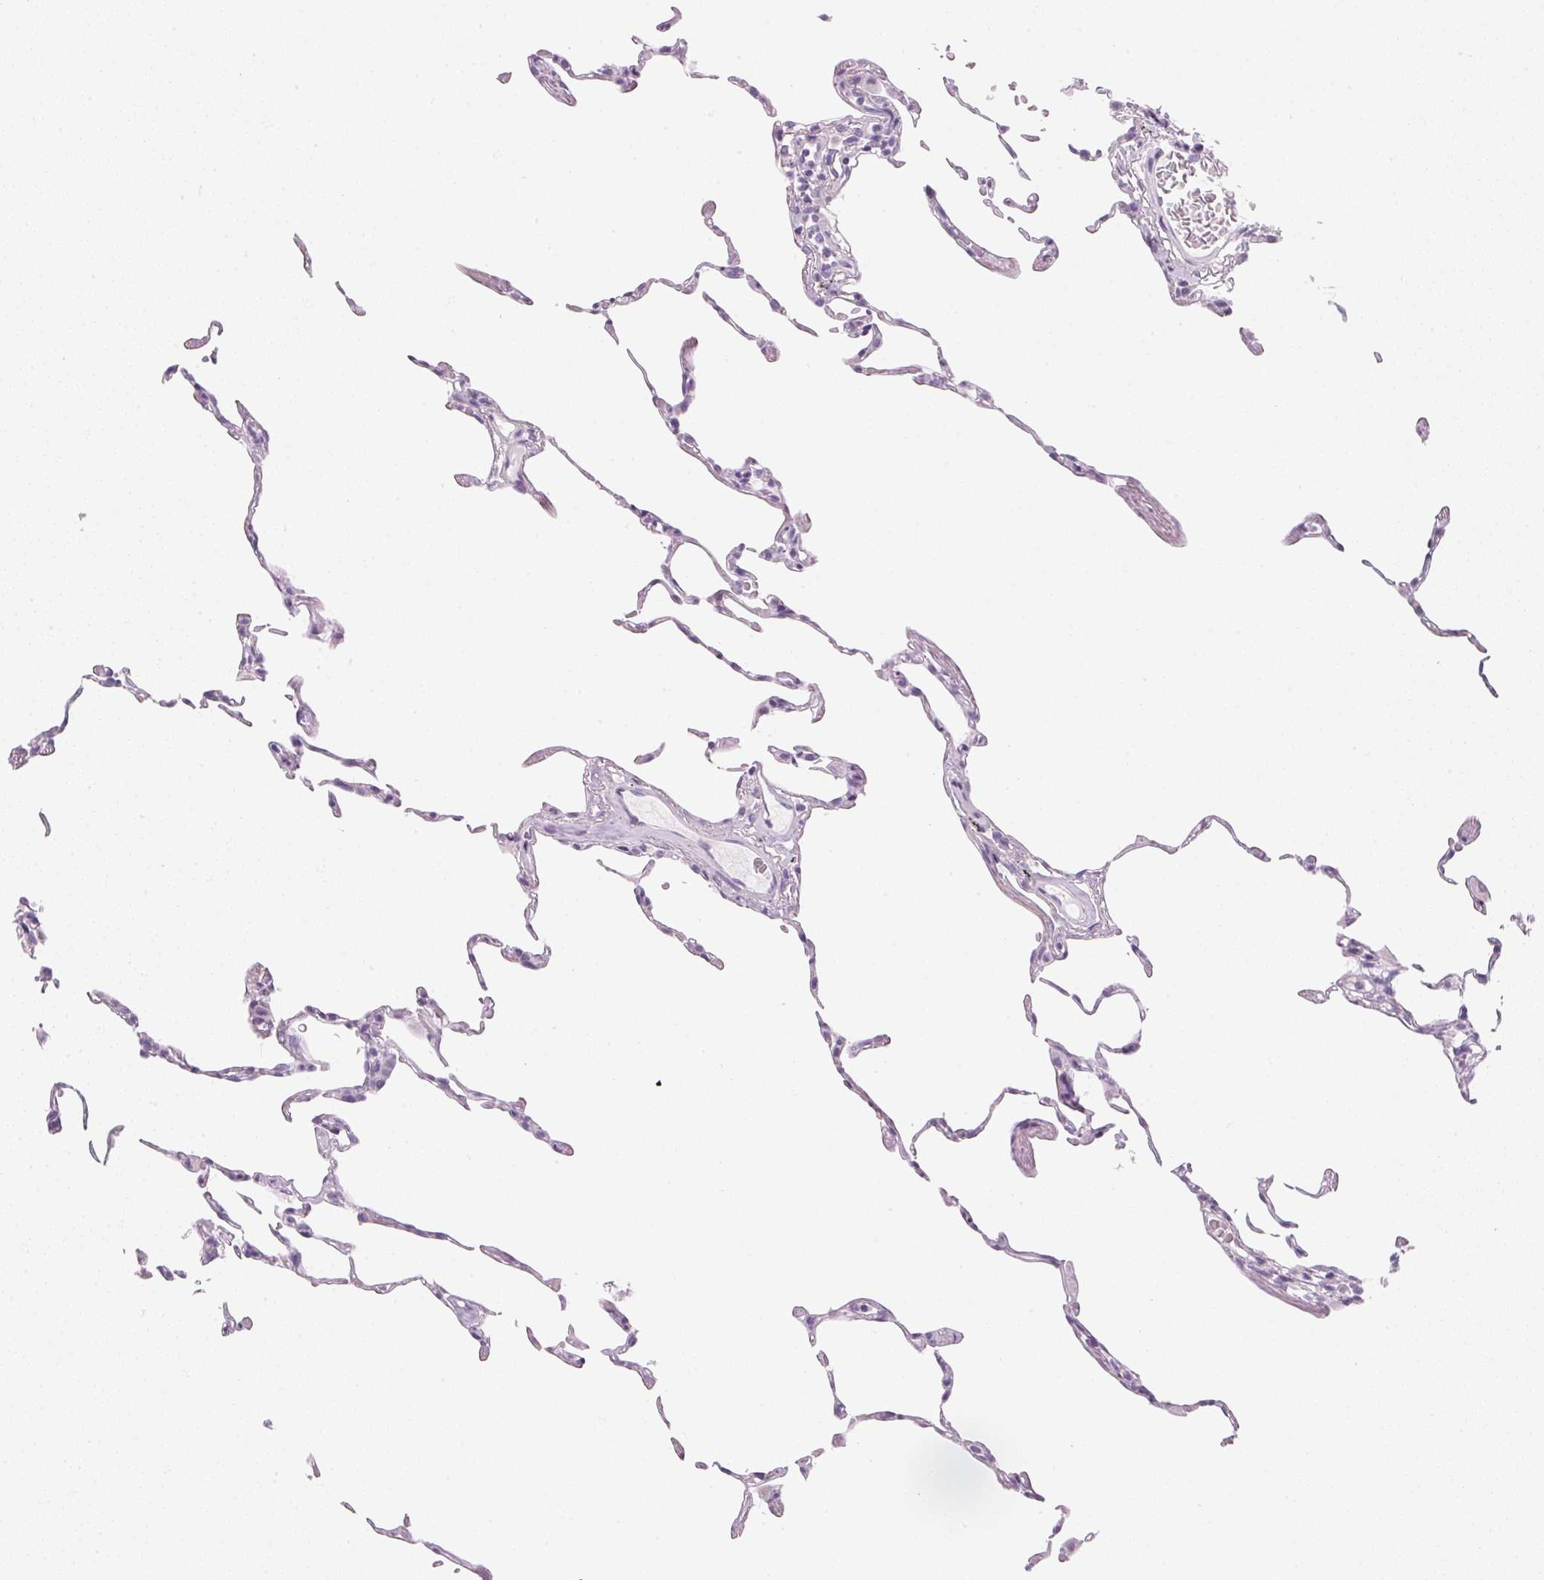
{"staining": {"intensity": "negative", "quantity": "none", "location": "none"}, "tissue": "lung", "cell_type": "Alveolar cells", "image_type": "normal", "snomed": [{"axis": "morphology", "description": "Normal tissue, NOS"}, {"axis": "topography", "description": "Lung"}], "caption": "Immunohistochemistry of normal lung demonstrates no positivity in alveolar cells.", "gene": "IGFBP1", "patient": {"sex": "female", "age": 57}}